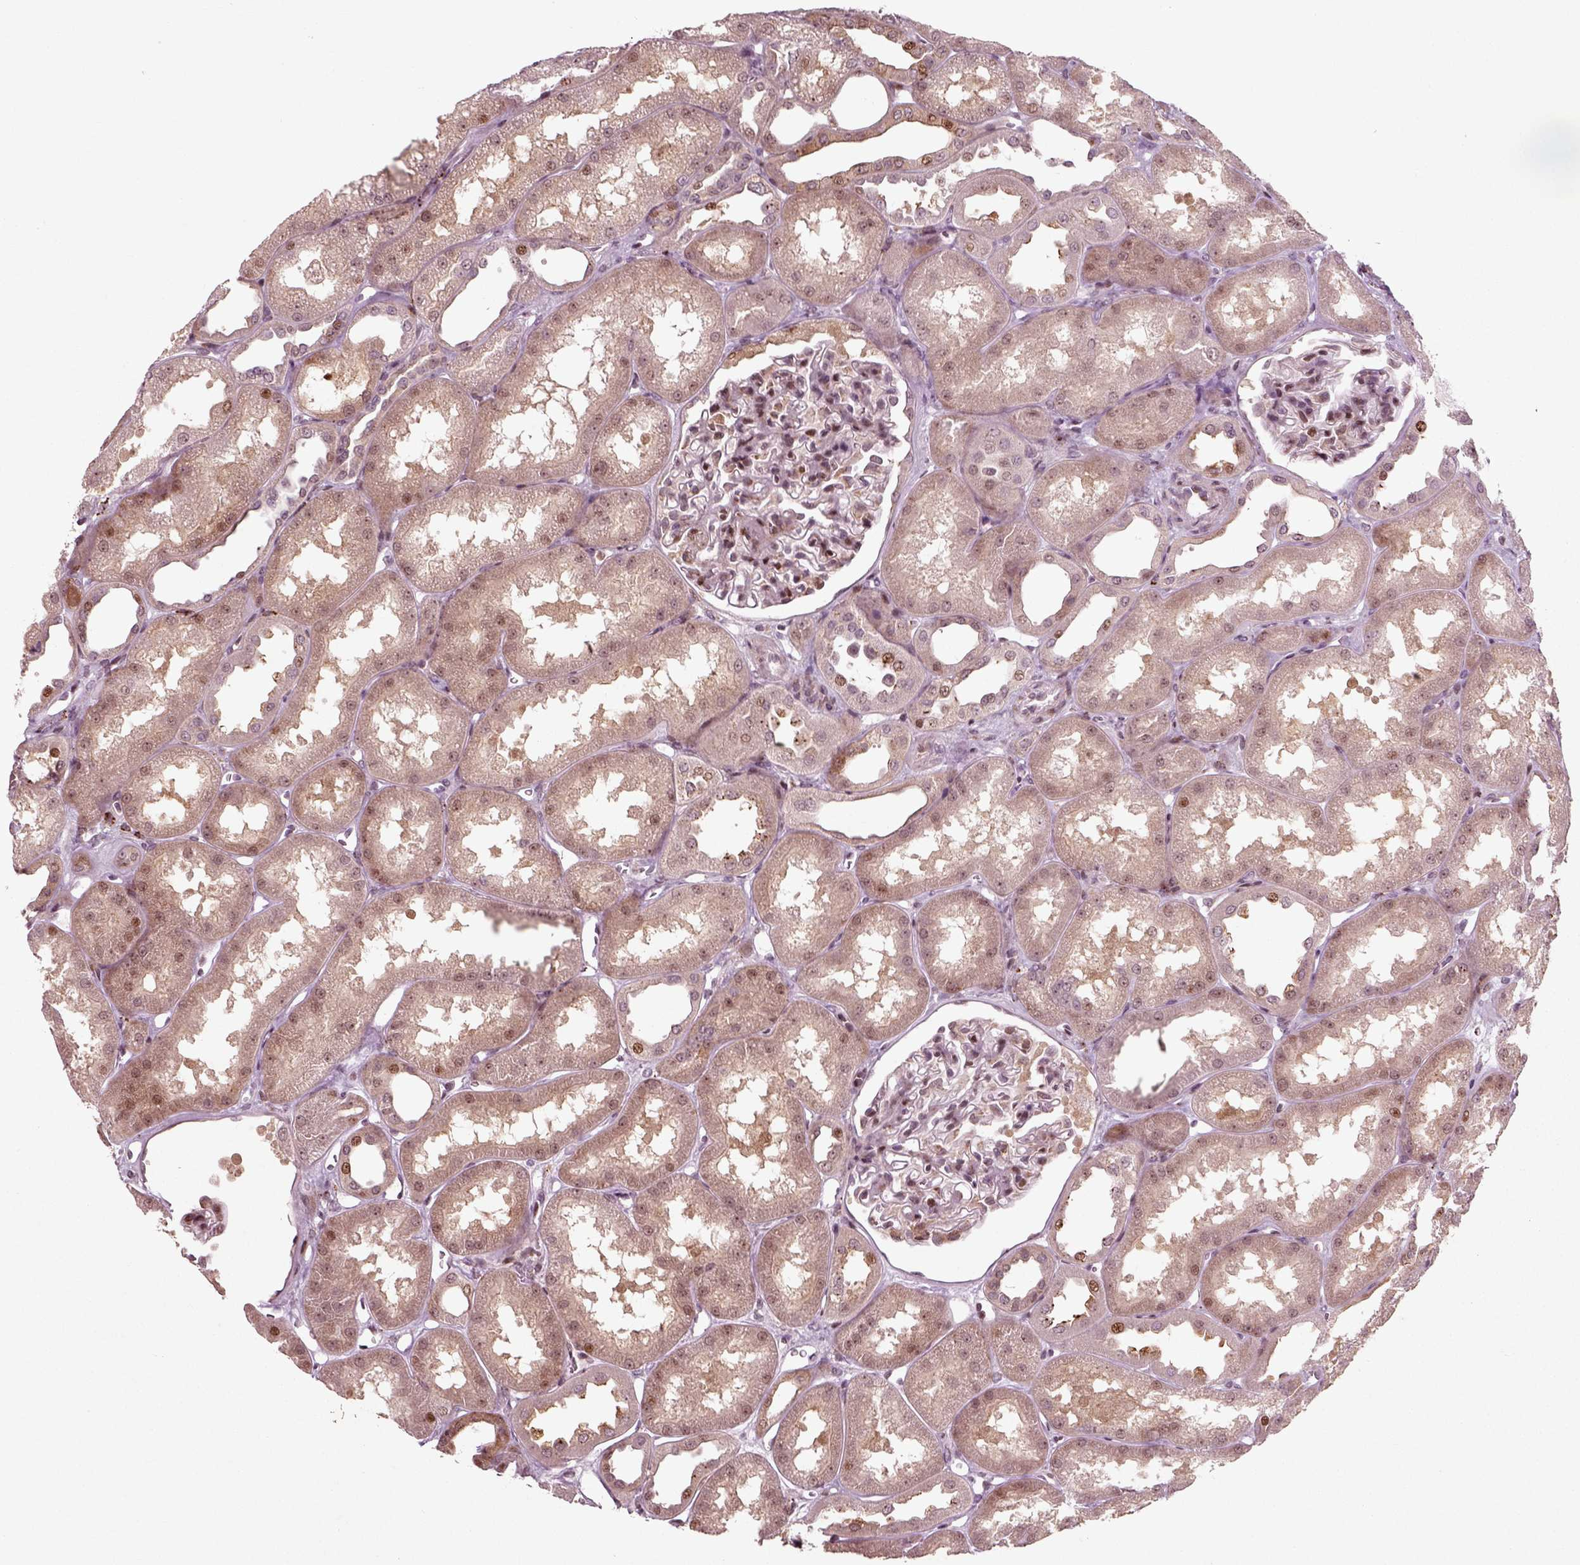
{"staining": {"intensity": "moderate", "quantity": "<25%", "location": "nuclear"}, "tissue": "kidney", "cell_type": "Cells in glomeruli", "image_type": "normal", "snomed": [{"axis": "morphology", "description": "Normal tissue, NOS"}, {"axis": "topography", "description": "Kidney"}], "caption": "Moderate nuclear positivity is identified in approximately <25% of cells in glomeruli in benign kidney.", "gene": "CDC14A", "patient": {"sex": "male", "age": 61}}